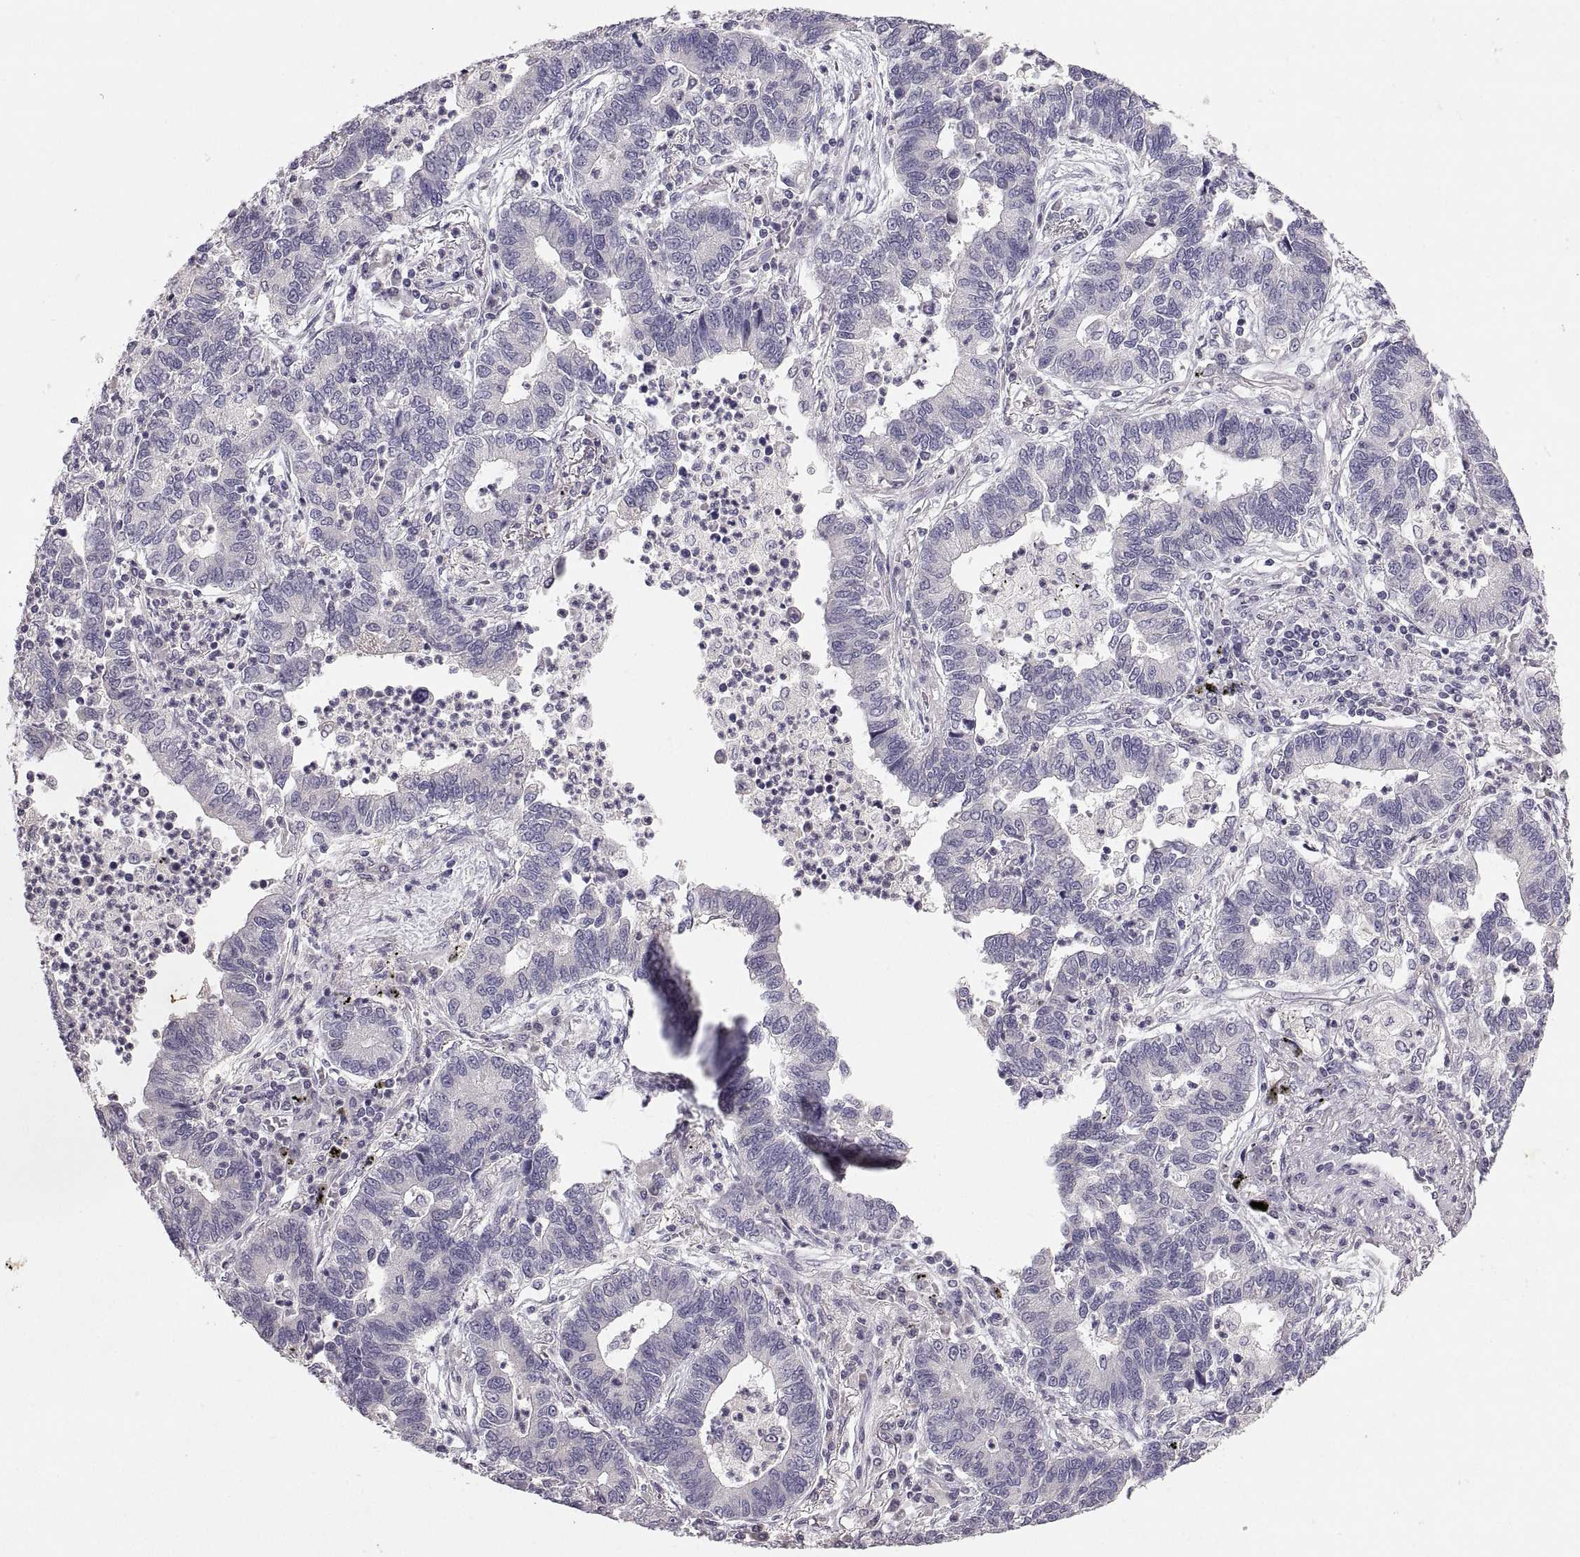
{"staining": {"intensity": "negative", "quantity": "none", "location": "none"}, "tissue": "lung cancer", "cell_type": "Tumor cells", "image_type": "cancer", "snomed": [{"axis": "morphology", "description": "Adenocarcinoma, NOS"}, {"axis": "topography", "description": "Lung"}], "caption": "The photomicrograph reveals no staining of tumor cells in lung cancer (adenocarcinoma).", "gene": "PAX2", "patient": {"sex": "female", "age": 57}}